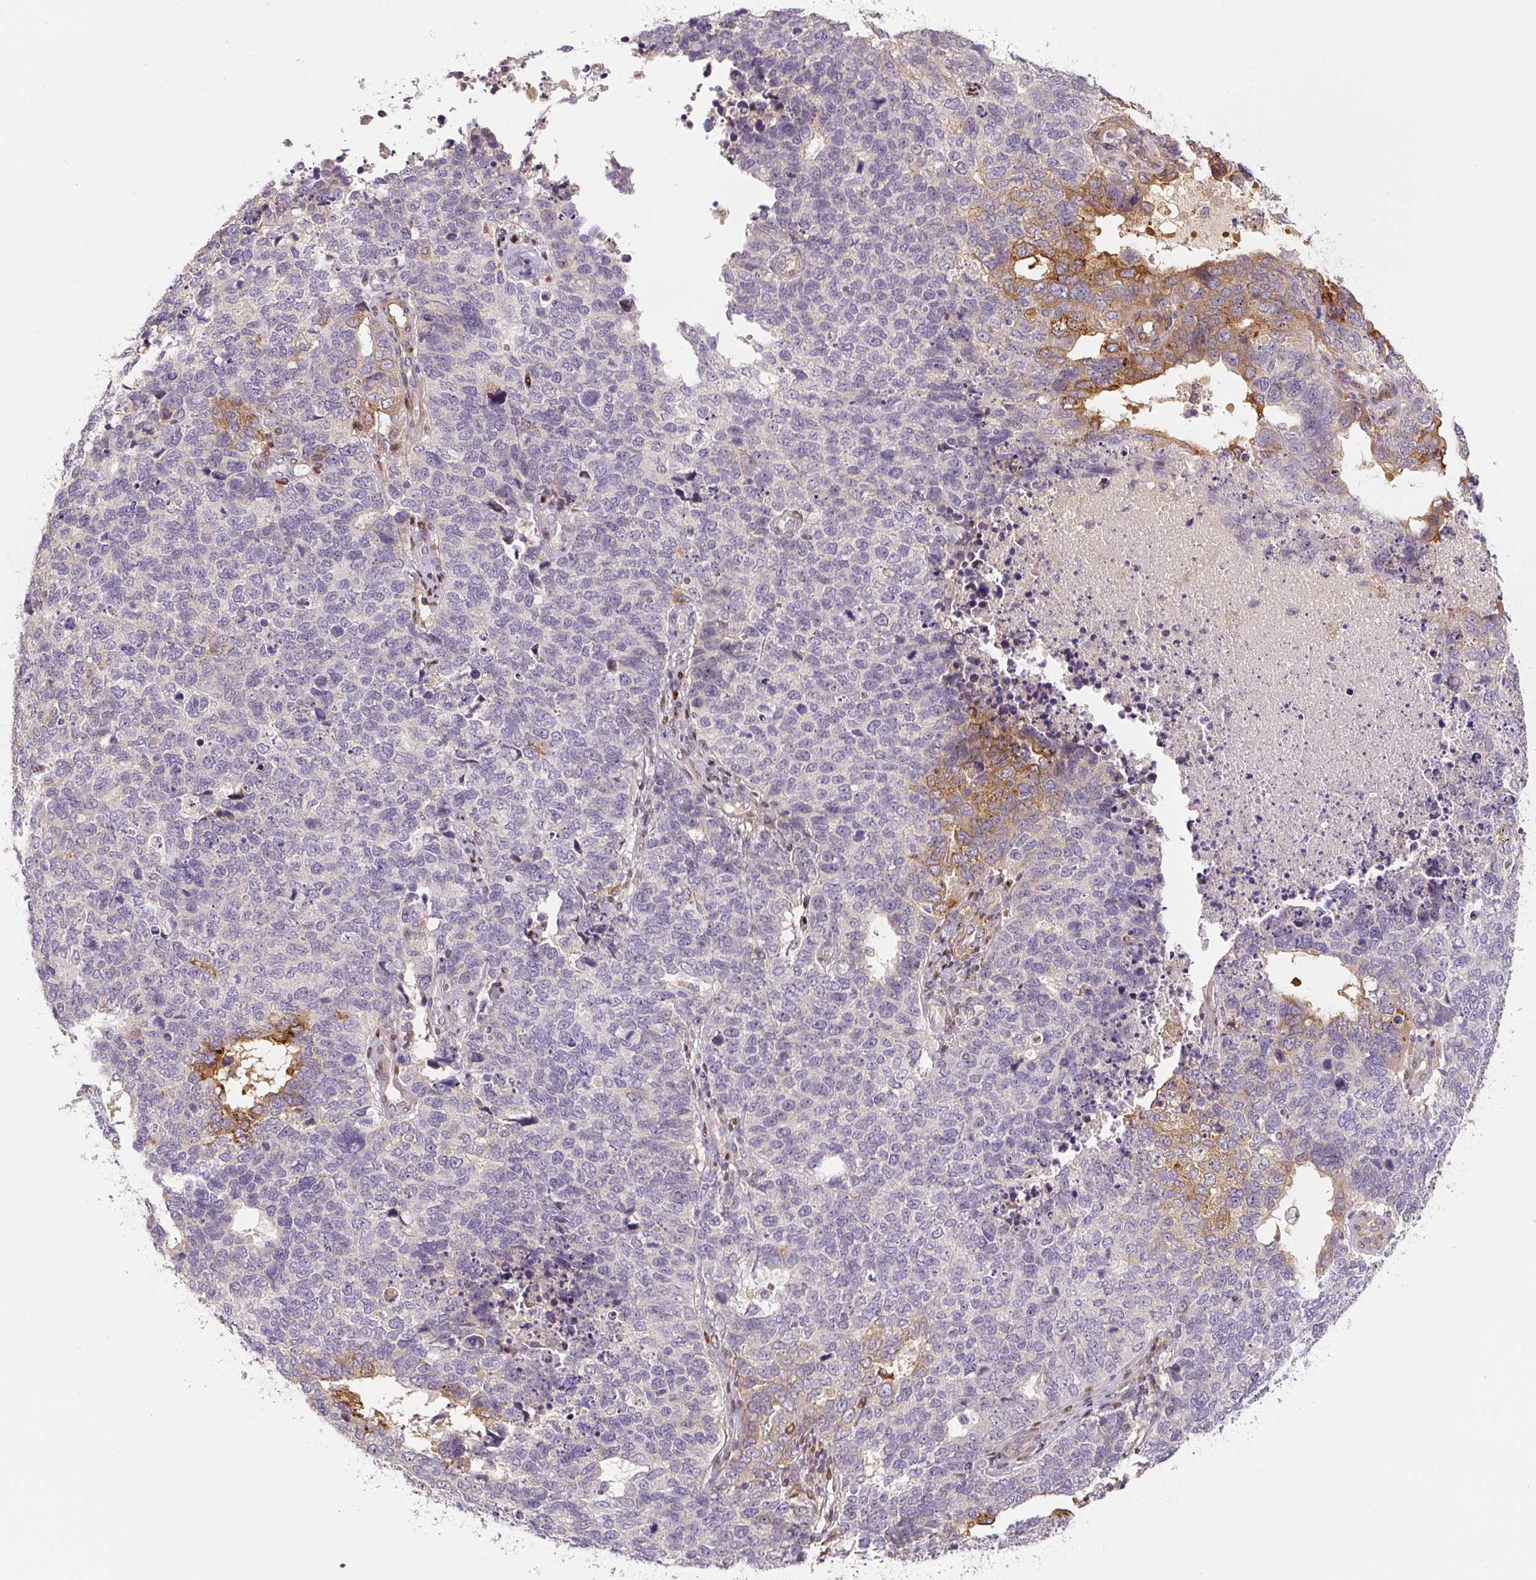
{"staining": {"intensity": "moderate", "quantity": "<25%", "location": "cytoplasmic/membranous"}, "tissue": "cervical cancer", "cell_type": "Tumor cells", "image_type": "cancer", "snomed": [{"axis": "morphology", "description": "Squamous cell carcinoma, NOS"}, {"axis": "topography", "description": "Cervix"}], "caption": "Cervical squamous cell carcinoma was stained to show a protein in brown. There is low levels of moderate cytoplasmic/membranous positivity in approximately <25% of tumor cells. (Stains: DAB in brown, nuclei in blue, Microscopy: brightfield microscopy at high magnification).", "gene": "PWWP3B", "patient": {"sex": "female", "age": 63}}